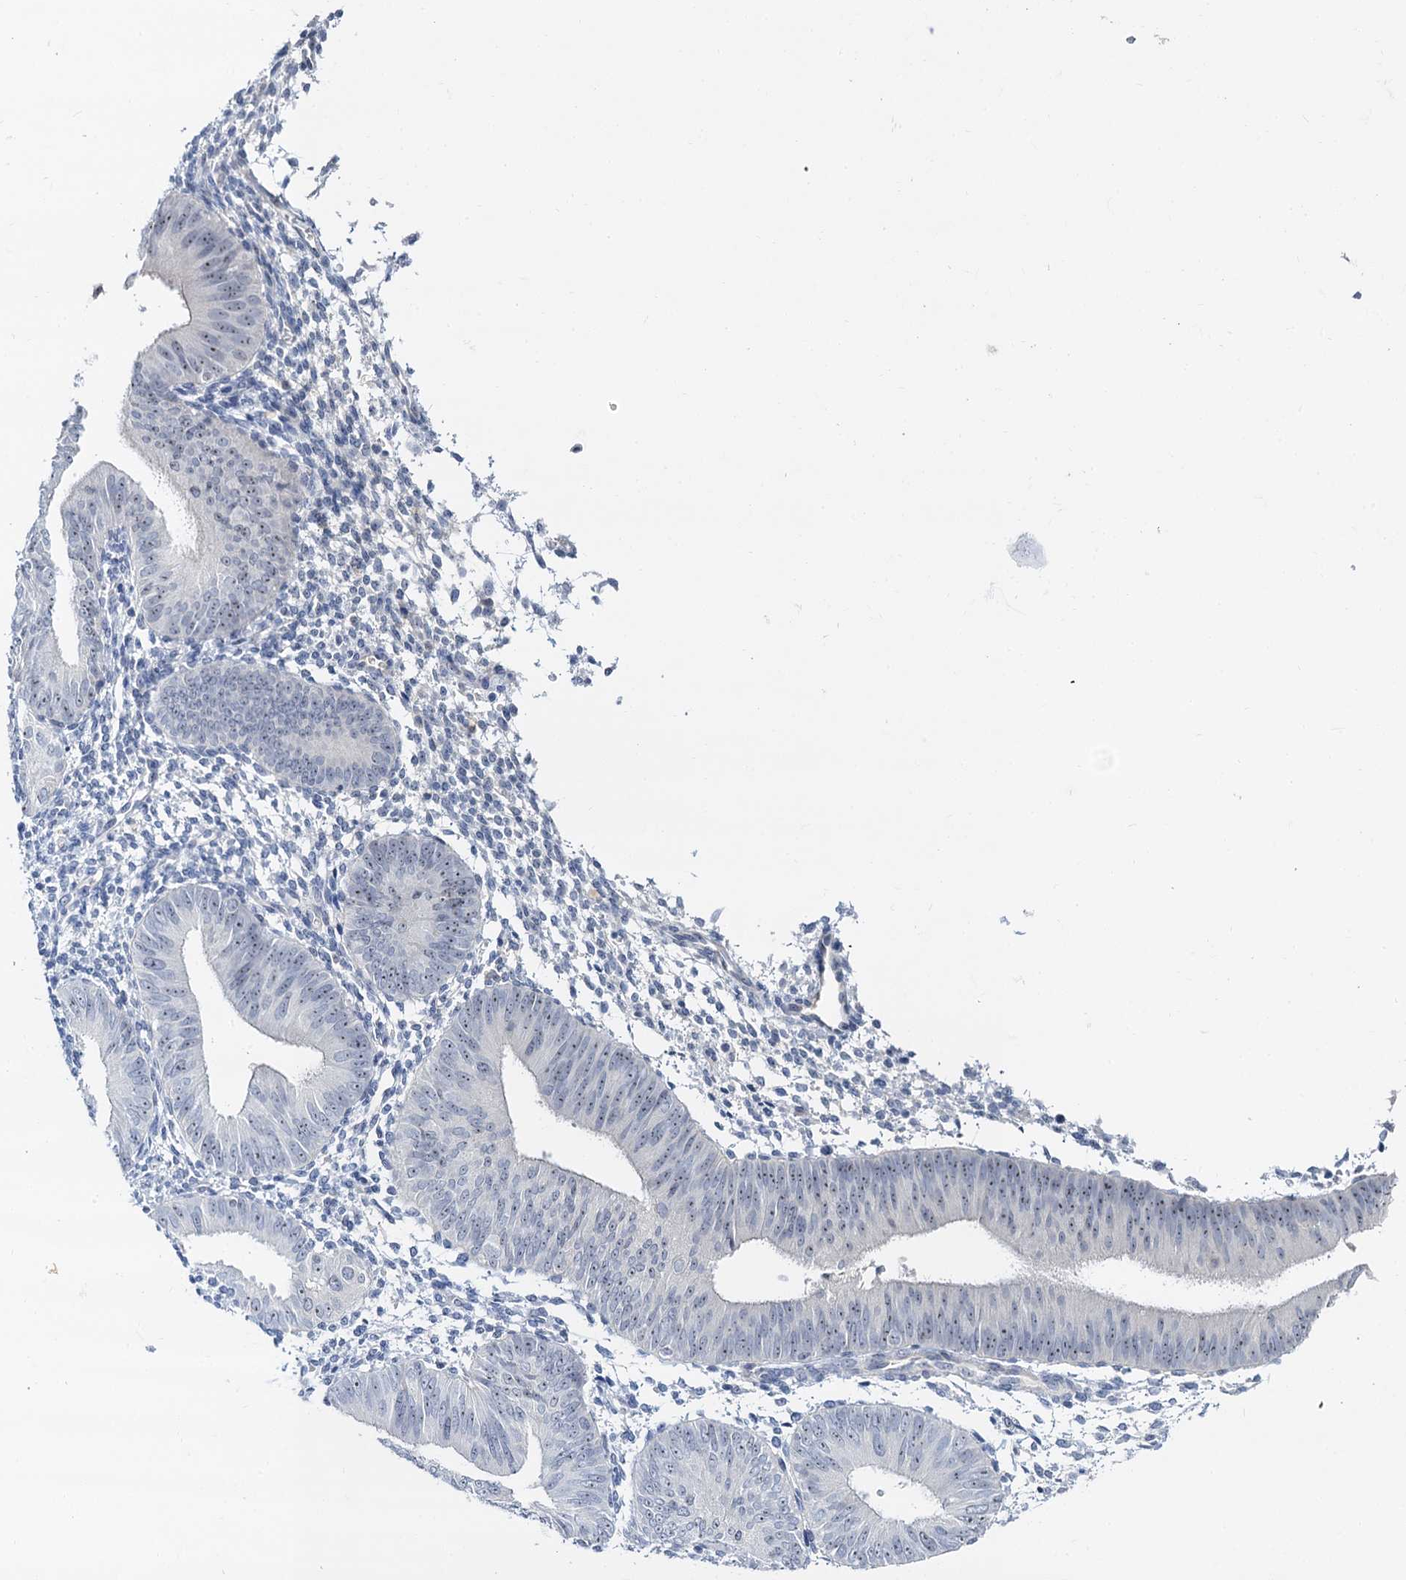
{"staining": {"intensity": "negative", "quantity": "none", "location": "none"}, "tissue": "endometrium", "cell_type": "Cells in endometrial stroma", "image_type": "normal", "snomed": [{"axis": "morphology", "description": "Normal tissue, NOS"}, {"axis": "topography", "description": "Uterus"}, {"axis": "topography", "description": "Endometrium"}], "caption": "This is an immunohistochemistry (IHC) micrograph of benign endometrium. There is no expression in cells in endometrial stroma.", "gene": "NOP2", "patient": {"sex": "female", "age": 48}}